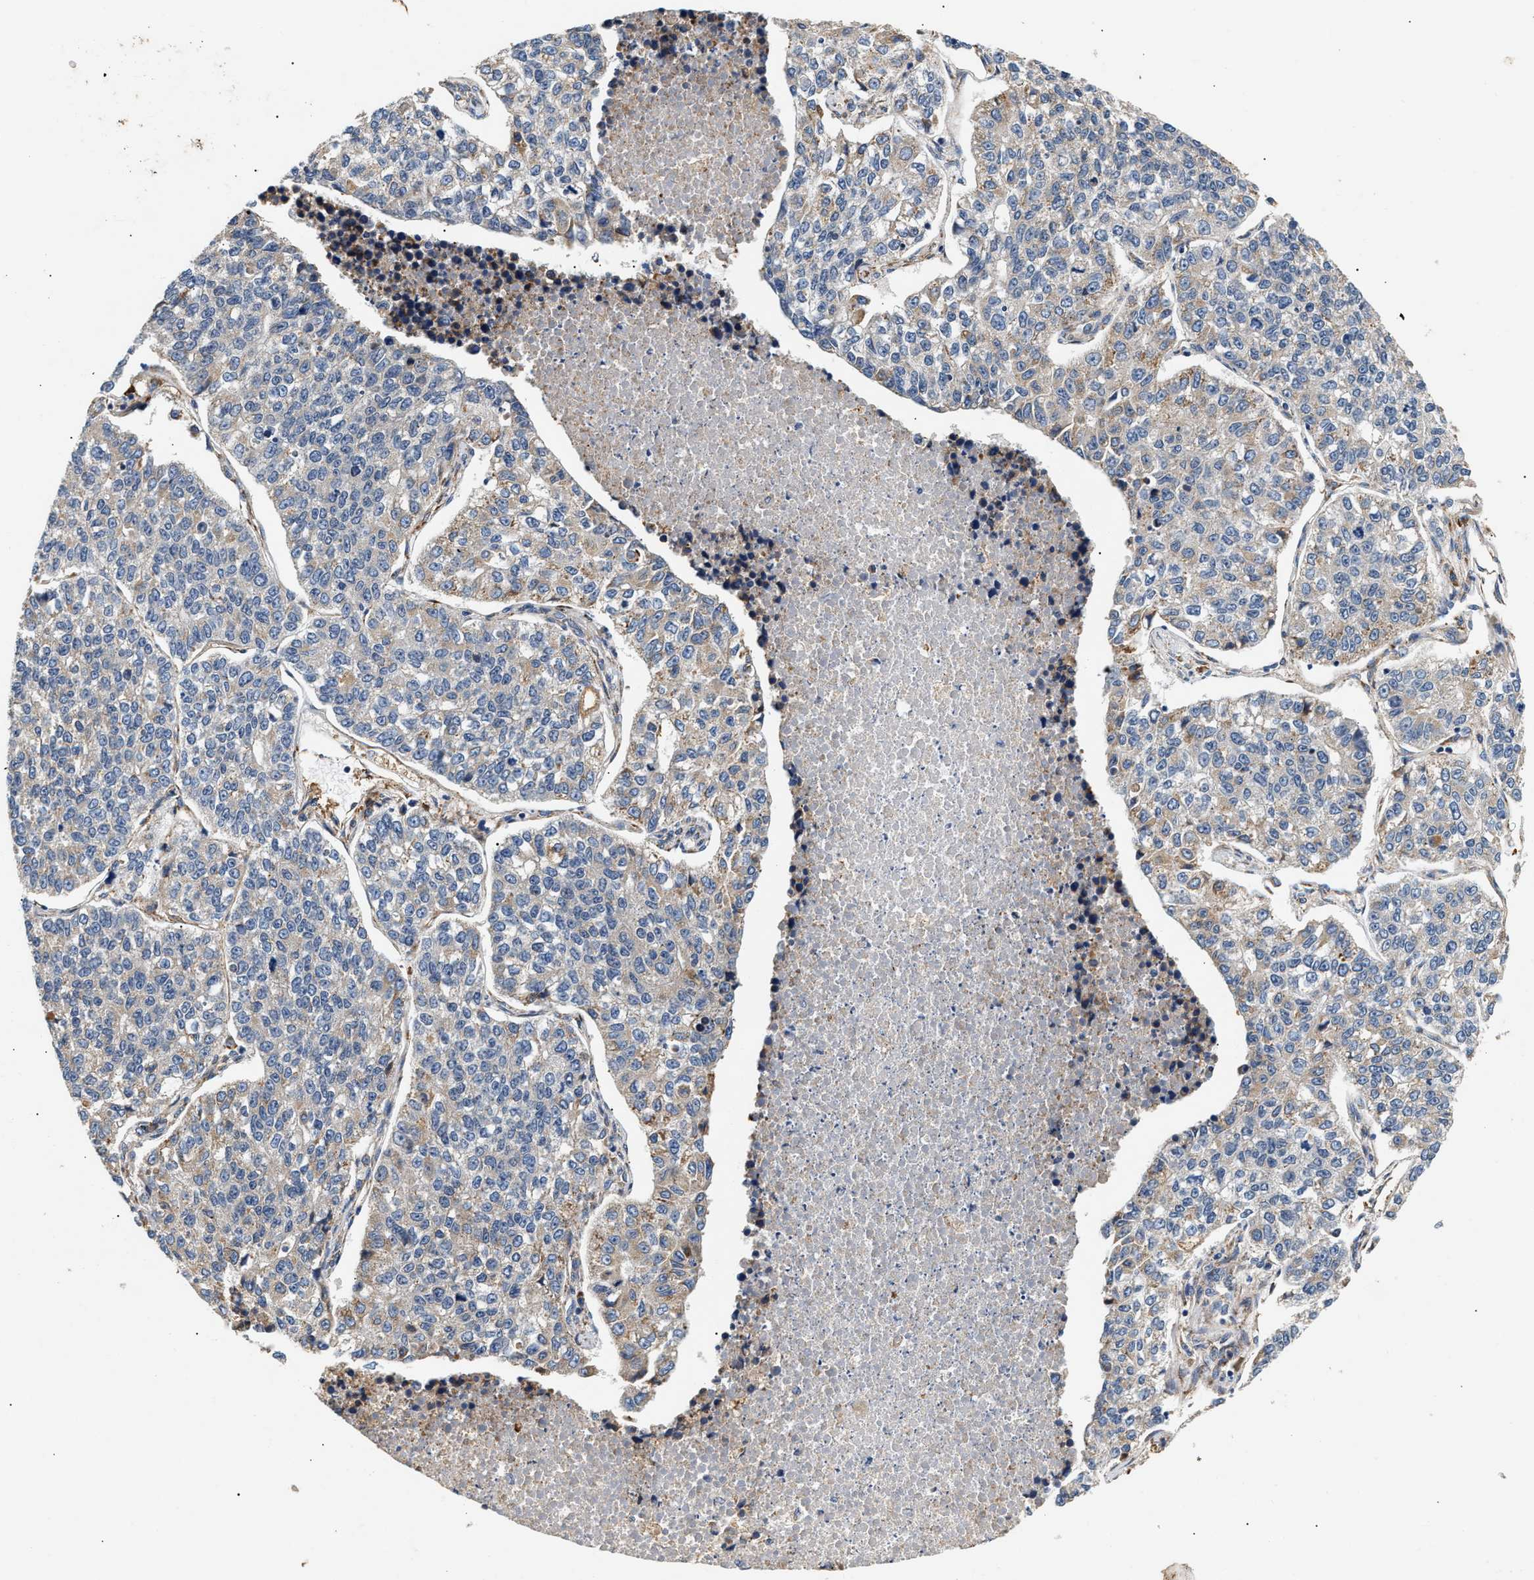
{"staining": {"intensity": "weak", "quantity": "<25%", "location": "cytoplasmic/membranous"}, "tissue": "lung cancer", "cell_type": "Tumor cells", "image_type": "cancer", "snomed": [{"axis": "morphology", "description": "Adenocarcinoma, NOS"}, {"axis": "topography", "description": "Lung"}], "caption": "Immunohistochemical staining of human lung cancer (adenocarcinoma) reveals no significant expression in tumor cells.", "gene": "IFT74", "patient": {"sex": "male", "age": 49}}